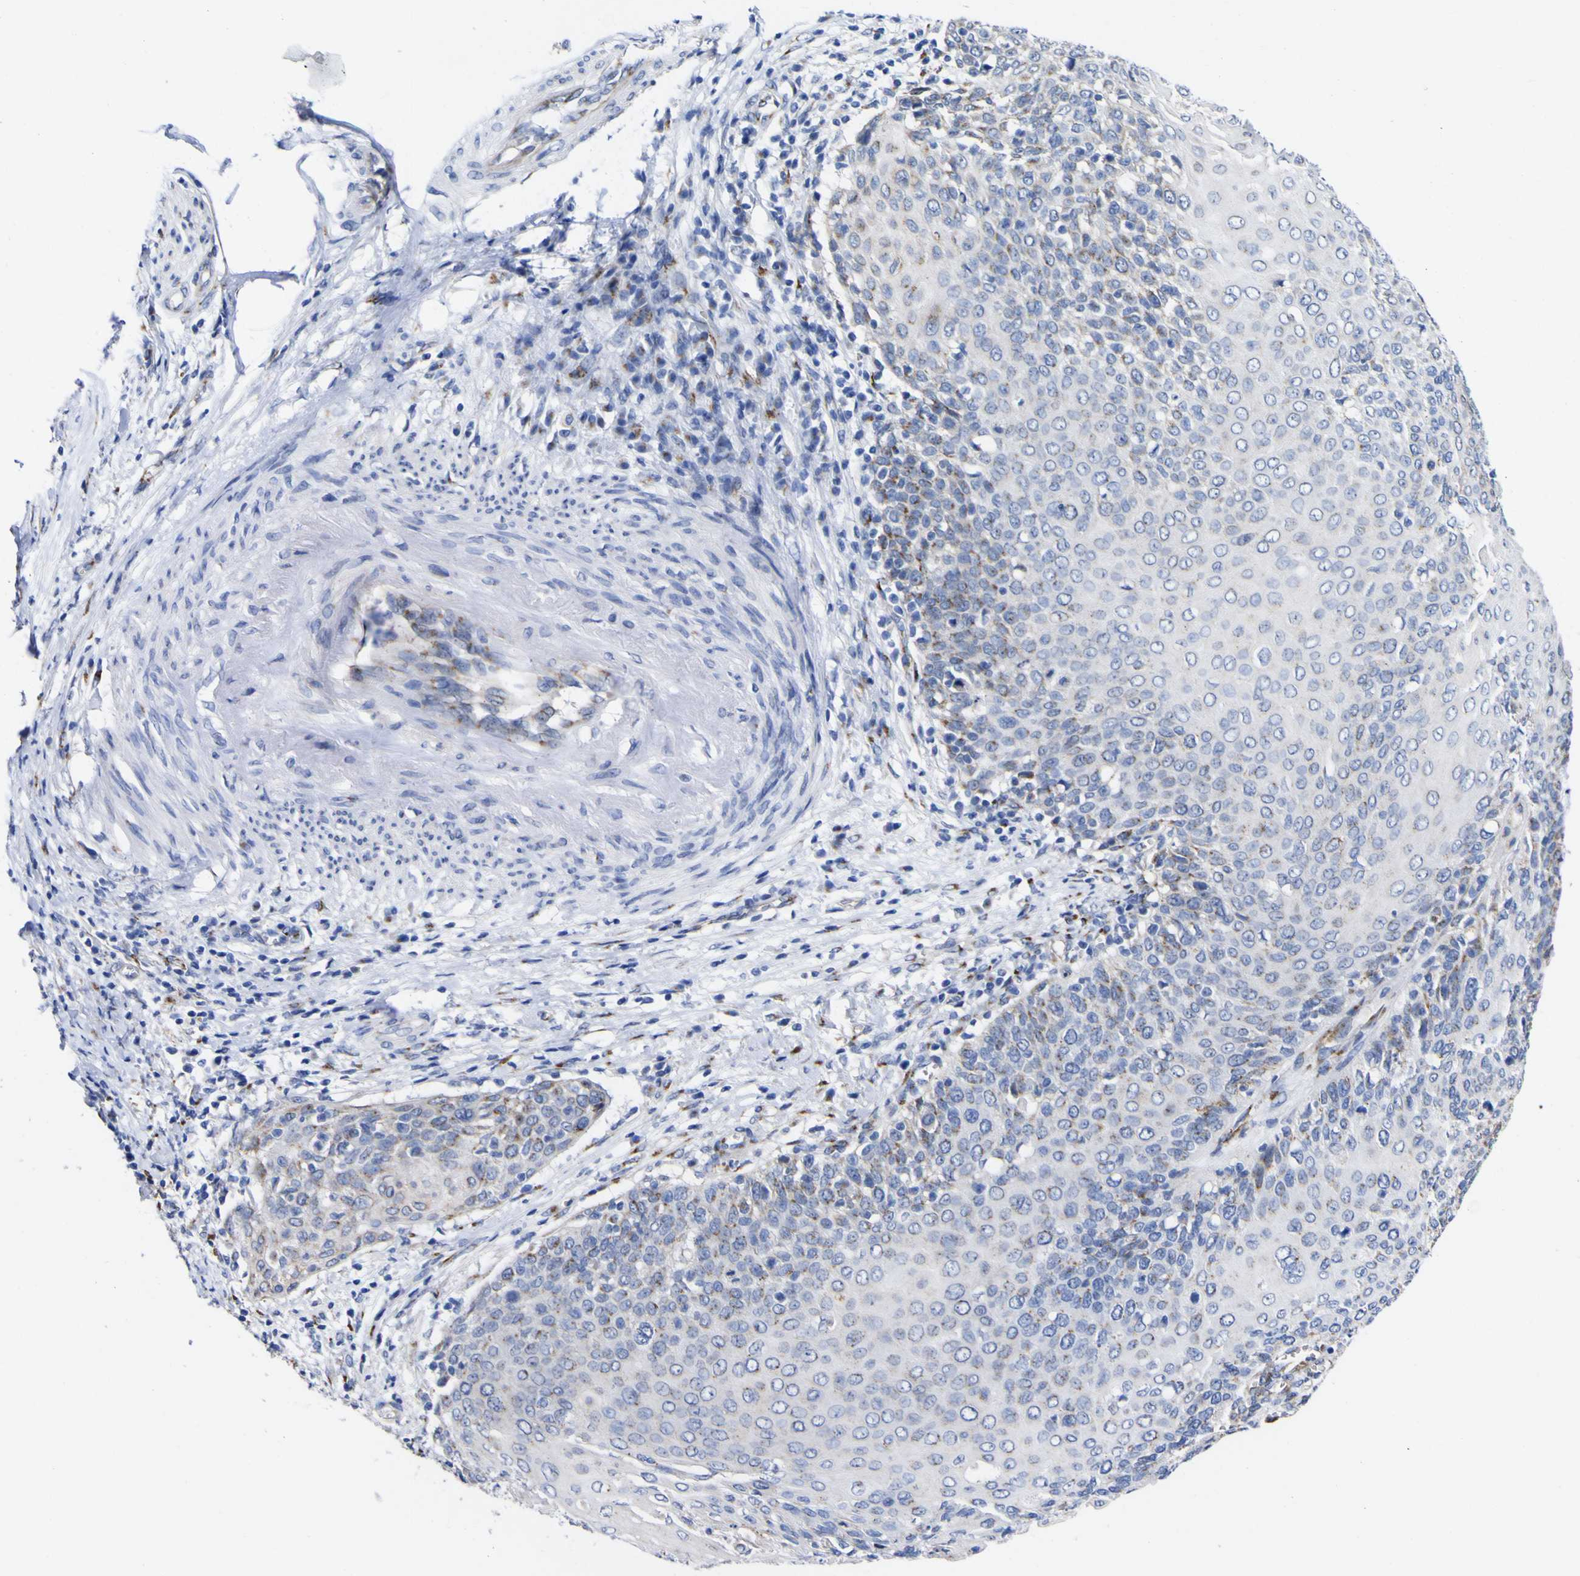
{"staining": {"intensity": "weak", "quantity": "<25%", "location": "cytoplasmic/membranous"}, "tissue": "cervical cancer", "cell_type": "Tumor cells", "image_type": "cancer", "snomed": [{"axis": "morphology", "description": "Squamous cell carcinoma, NOS"}, {"axis": "topography", "description": "Cervix"}], "caption": "This is a image of IHC staining of cervical cancer (squamous cell carcinoma), which shows no staining in tumor cells.", "gene": "GOLM1", "patient": {"sex": "female", "age": 39}}